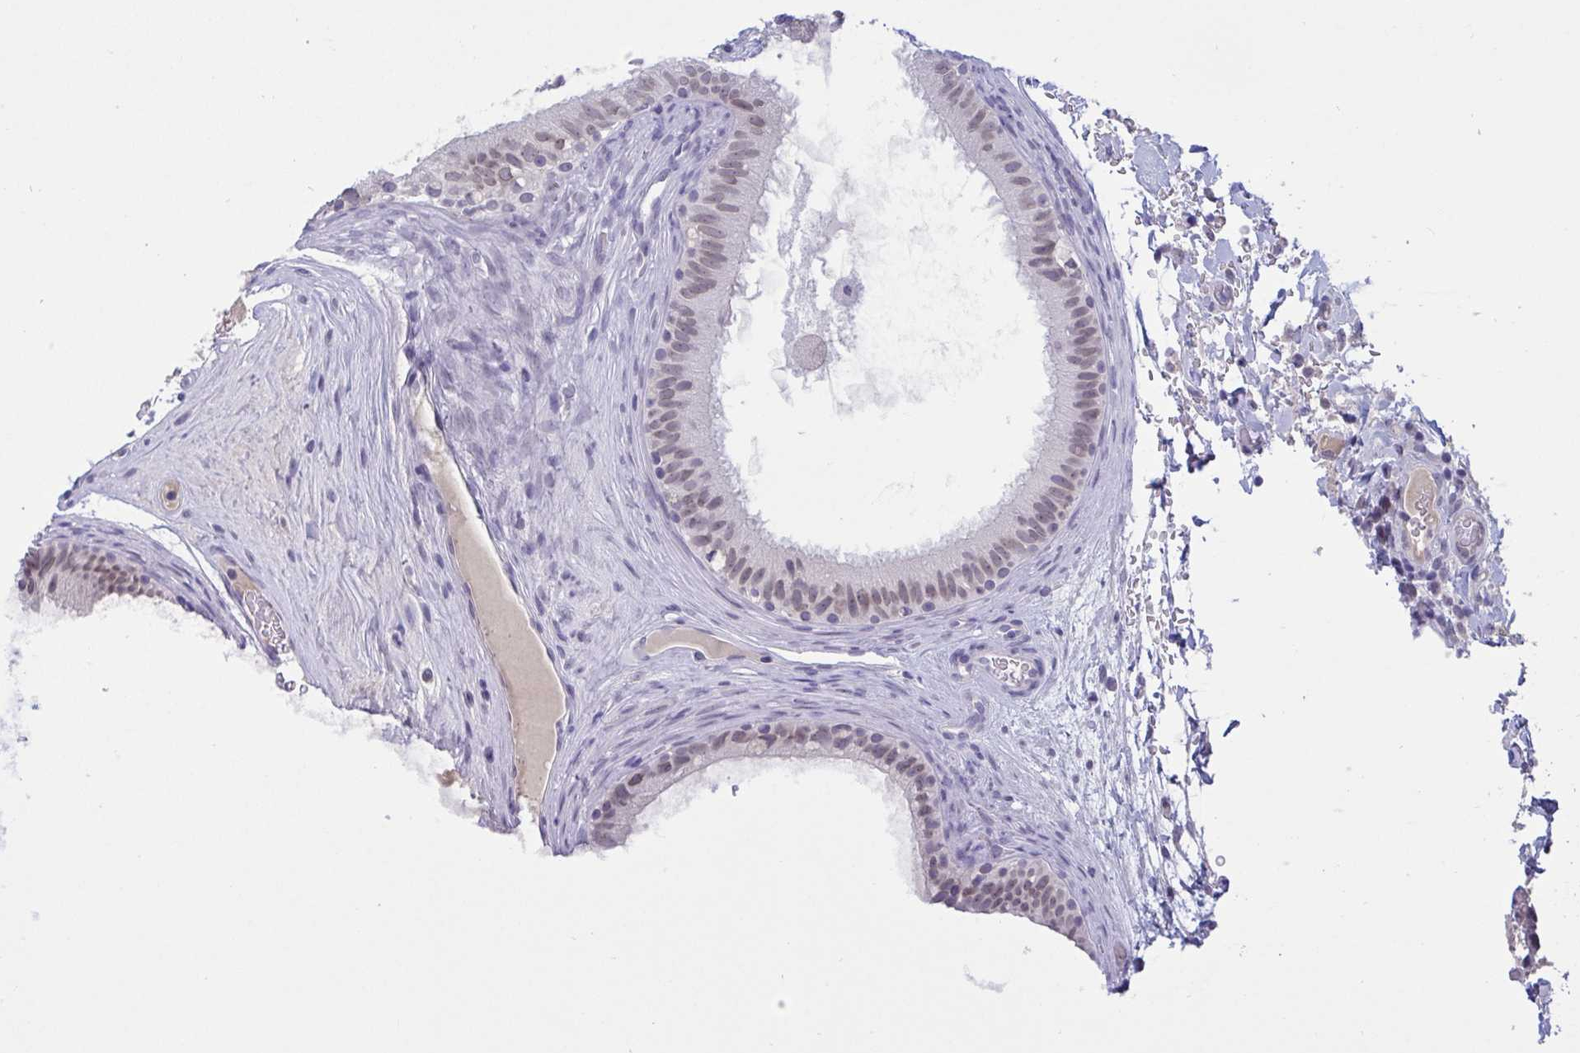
{"staining": {"intensity": "moderate", "quantity": "25%-75%", "location": "nuclear"}, "tissue": "epididymis", "cell_type": "Glandular cells", "image_type": "normal", "snomed": [{"axis": "morphology", "description": "Normal tissue, NOS"}, {"axis": "topography", "description": "Epididymis"}], "caption": "DAB immunohistochemical staining of unremarkable epididymis reveals moderate nuclear protein positivity in approximately 25%-75% of glandular cells.", "gene": "SERPINB13", "patient": {"sex": "male", "age": 23}}